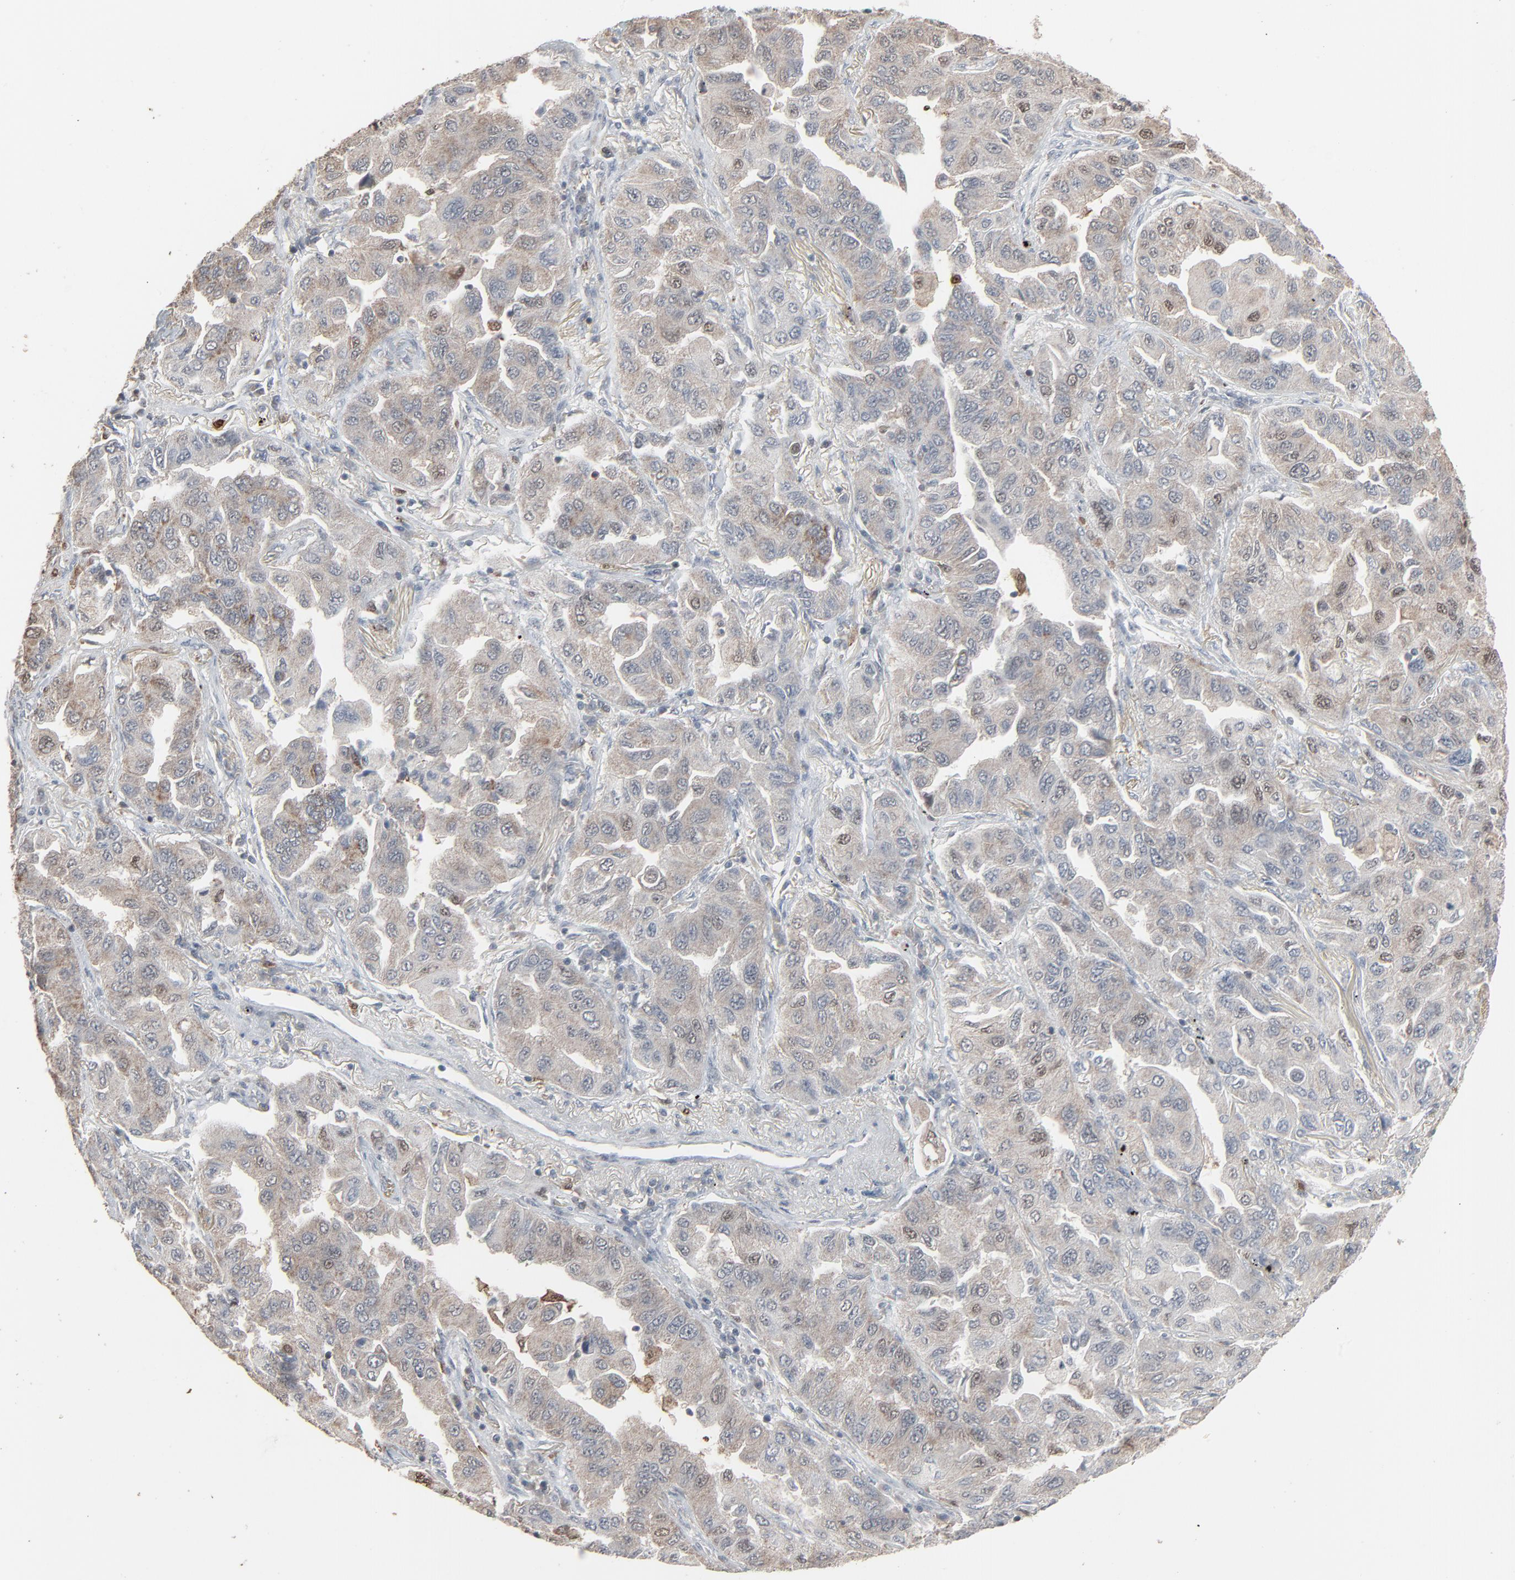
{"staining": {"intensity": "weak", "quantity": ">75%", "location": "cytoplasmic/membranous"}, "tissue": "lung cancer", "cell_type": "Tumor cells", "image_type": "cancer", "snomed": [{"axis": "morphology", "description": "Adenocarcinoma, NOS"}, {"axis": "topography", "description": "Lung"}], "caption": "A brown stain shows weak cytoplasmic/membranous staining of a protein in adenocarcinoma (lung) tumor cells.", "gene": "DOCK8", "patient": {"sex": "female", "age": 65}}